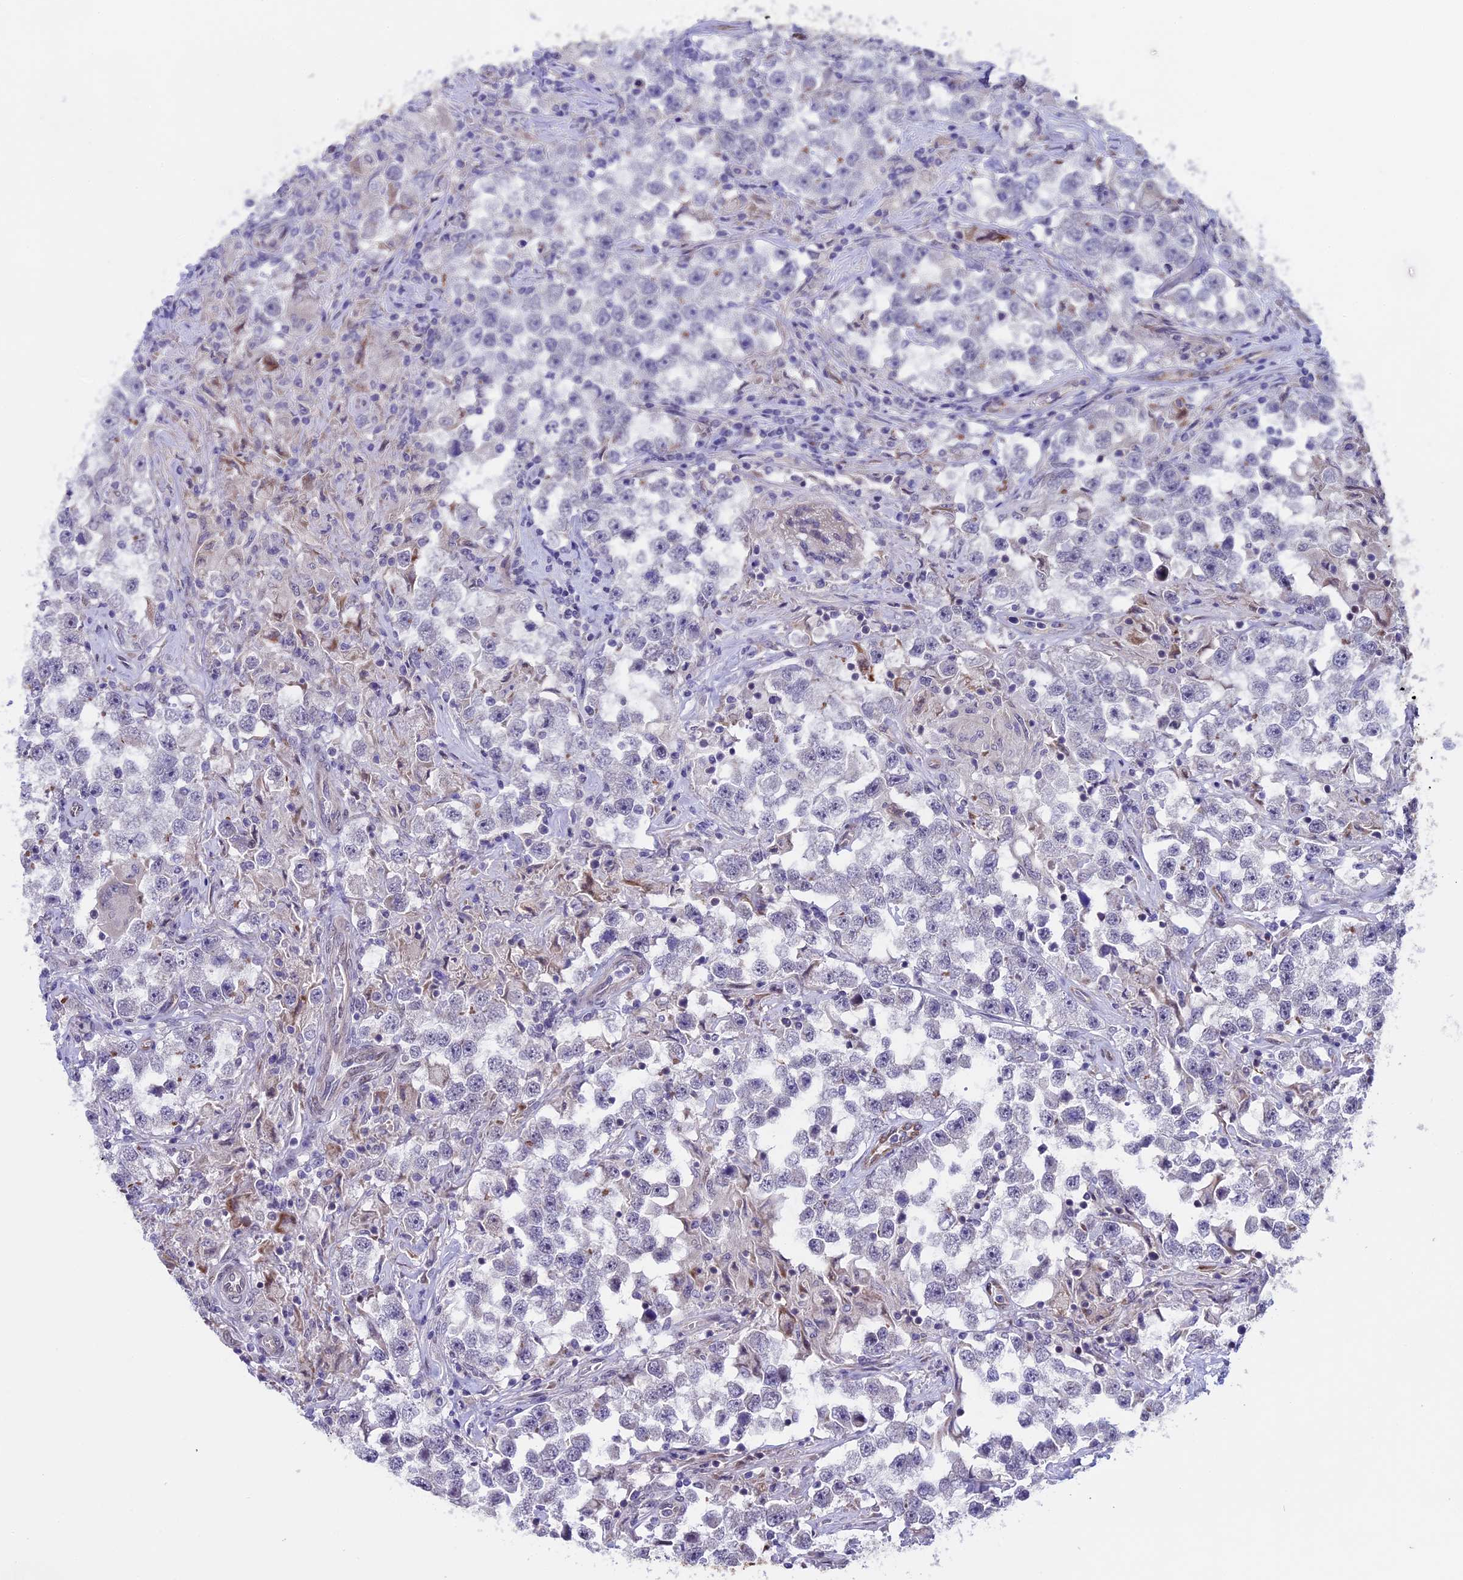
{"staining": {"intensity": "negative", "quantity": "none", "location": "none"}, "tissue": "testis cancer", "cell_type": "Tumor cells", "image_type": "cancer", "snomed": [{"axis": "morphology", "description": "Seminoma, NOS"}, {"axis": "topography", "description": "Testis"}], "caption": "IHC of testis cancer (seminoma) demonstrates no expression in tumor cells. Brightfield microscopy of immunohistochemistry stained with DAB (brown) and hematoxylin (blue), captured at high magnification.", "gene": "TMEM171", "patient": {"sex": "male", "age": 46}}